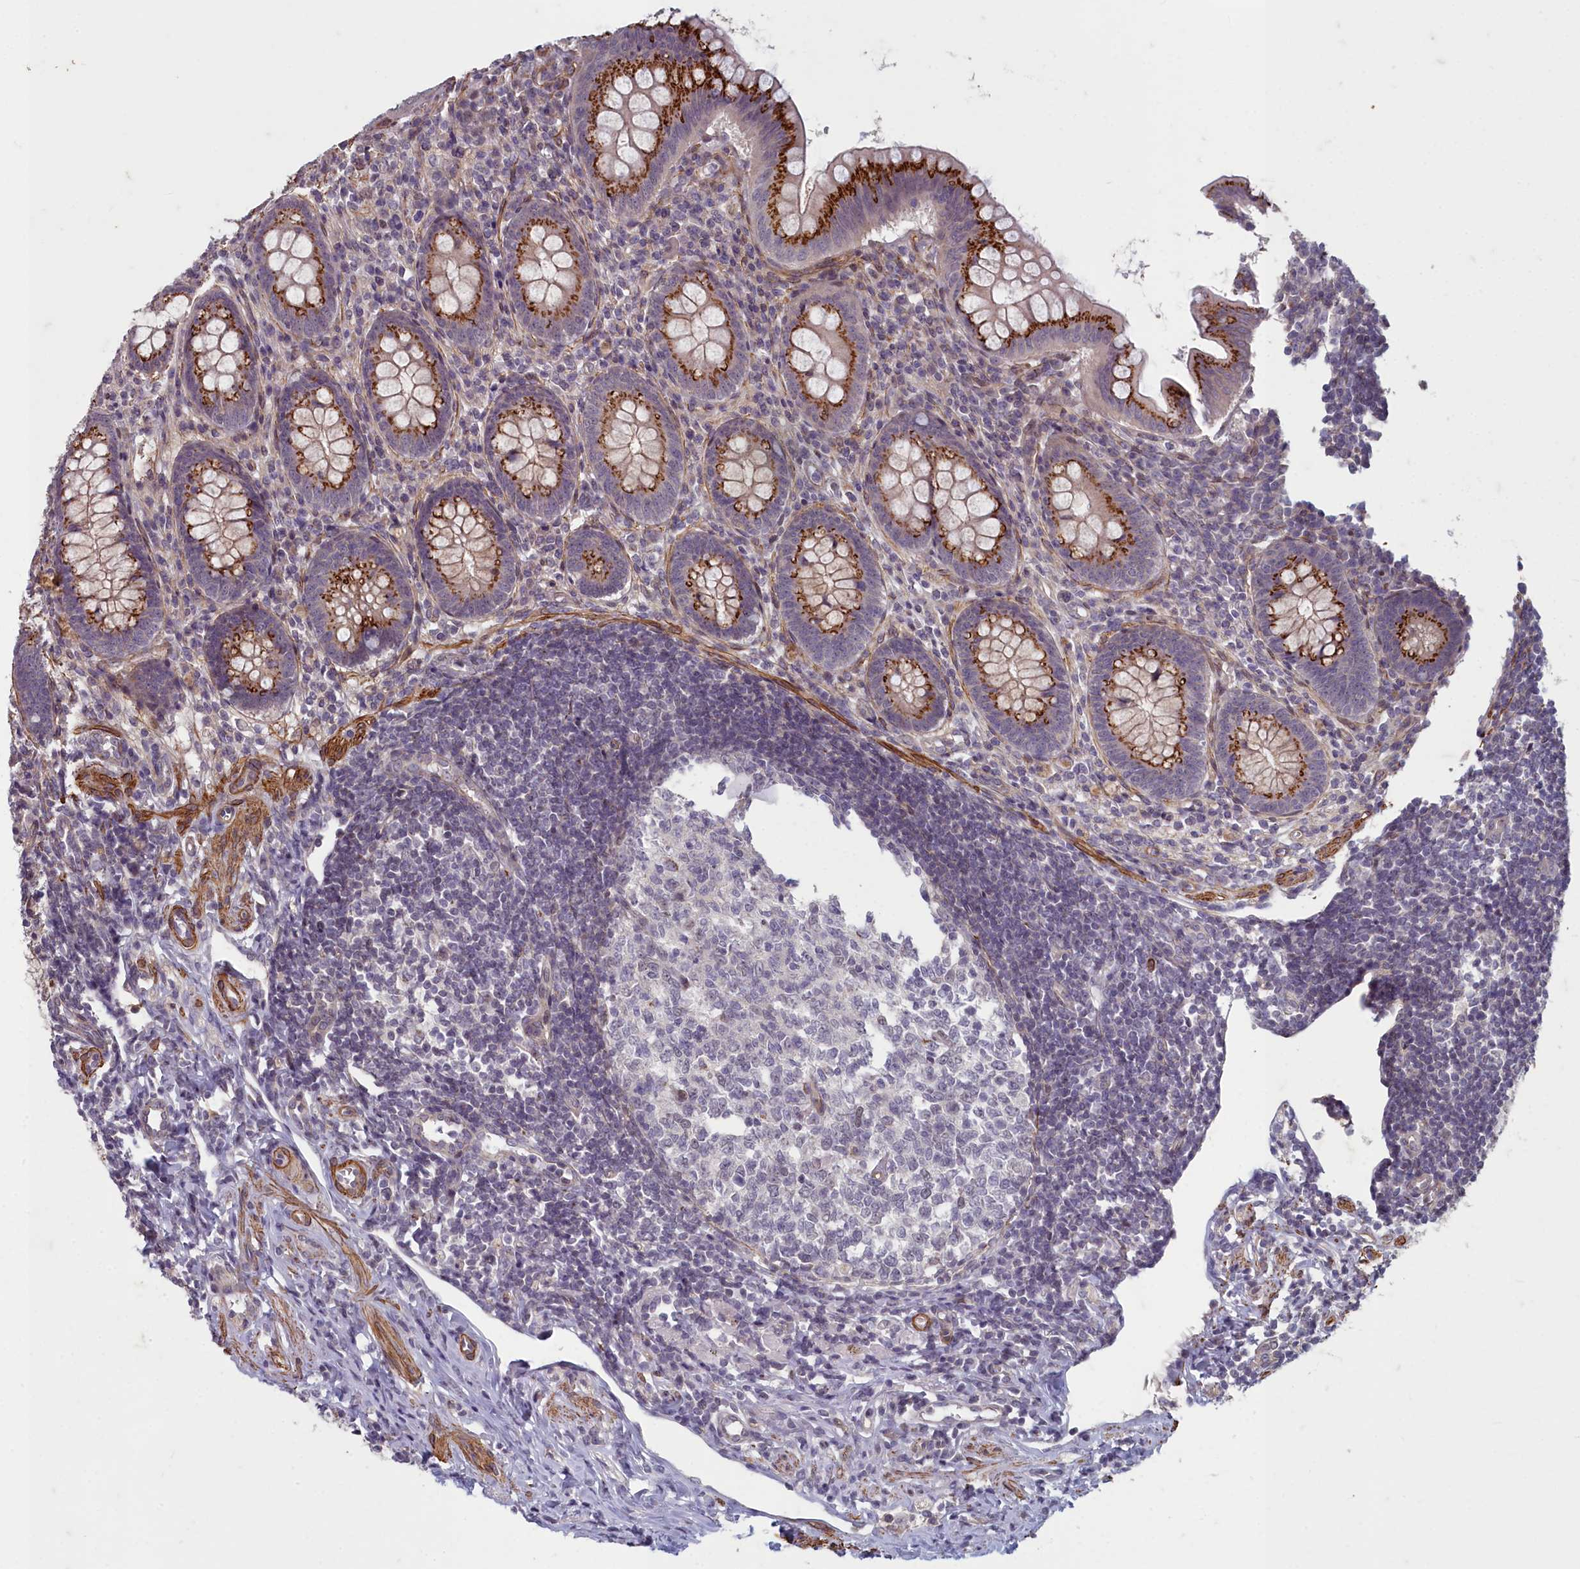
{"staining": {"intensity": "strong", "quantity": ">75%", "location": "cytoplasmic/membranous"}, "tissue": "appendix", "cell_type": "Glandular cells", "image_type": "normal", "snomed": [{"axis": "morphology", "description": "Normal tissue, NOS"}, {"axis": "topography", "description": "Appendix"}], "caption": "Protein staining displays strong cytoplasmic/membranous positivity in about >75% of glandular cells in benign appendix. (IHC, brightfield microscopy, high magnification).", "gene": "ZNF626", "patient": {"sex": "female", "age": 33}}